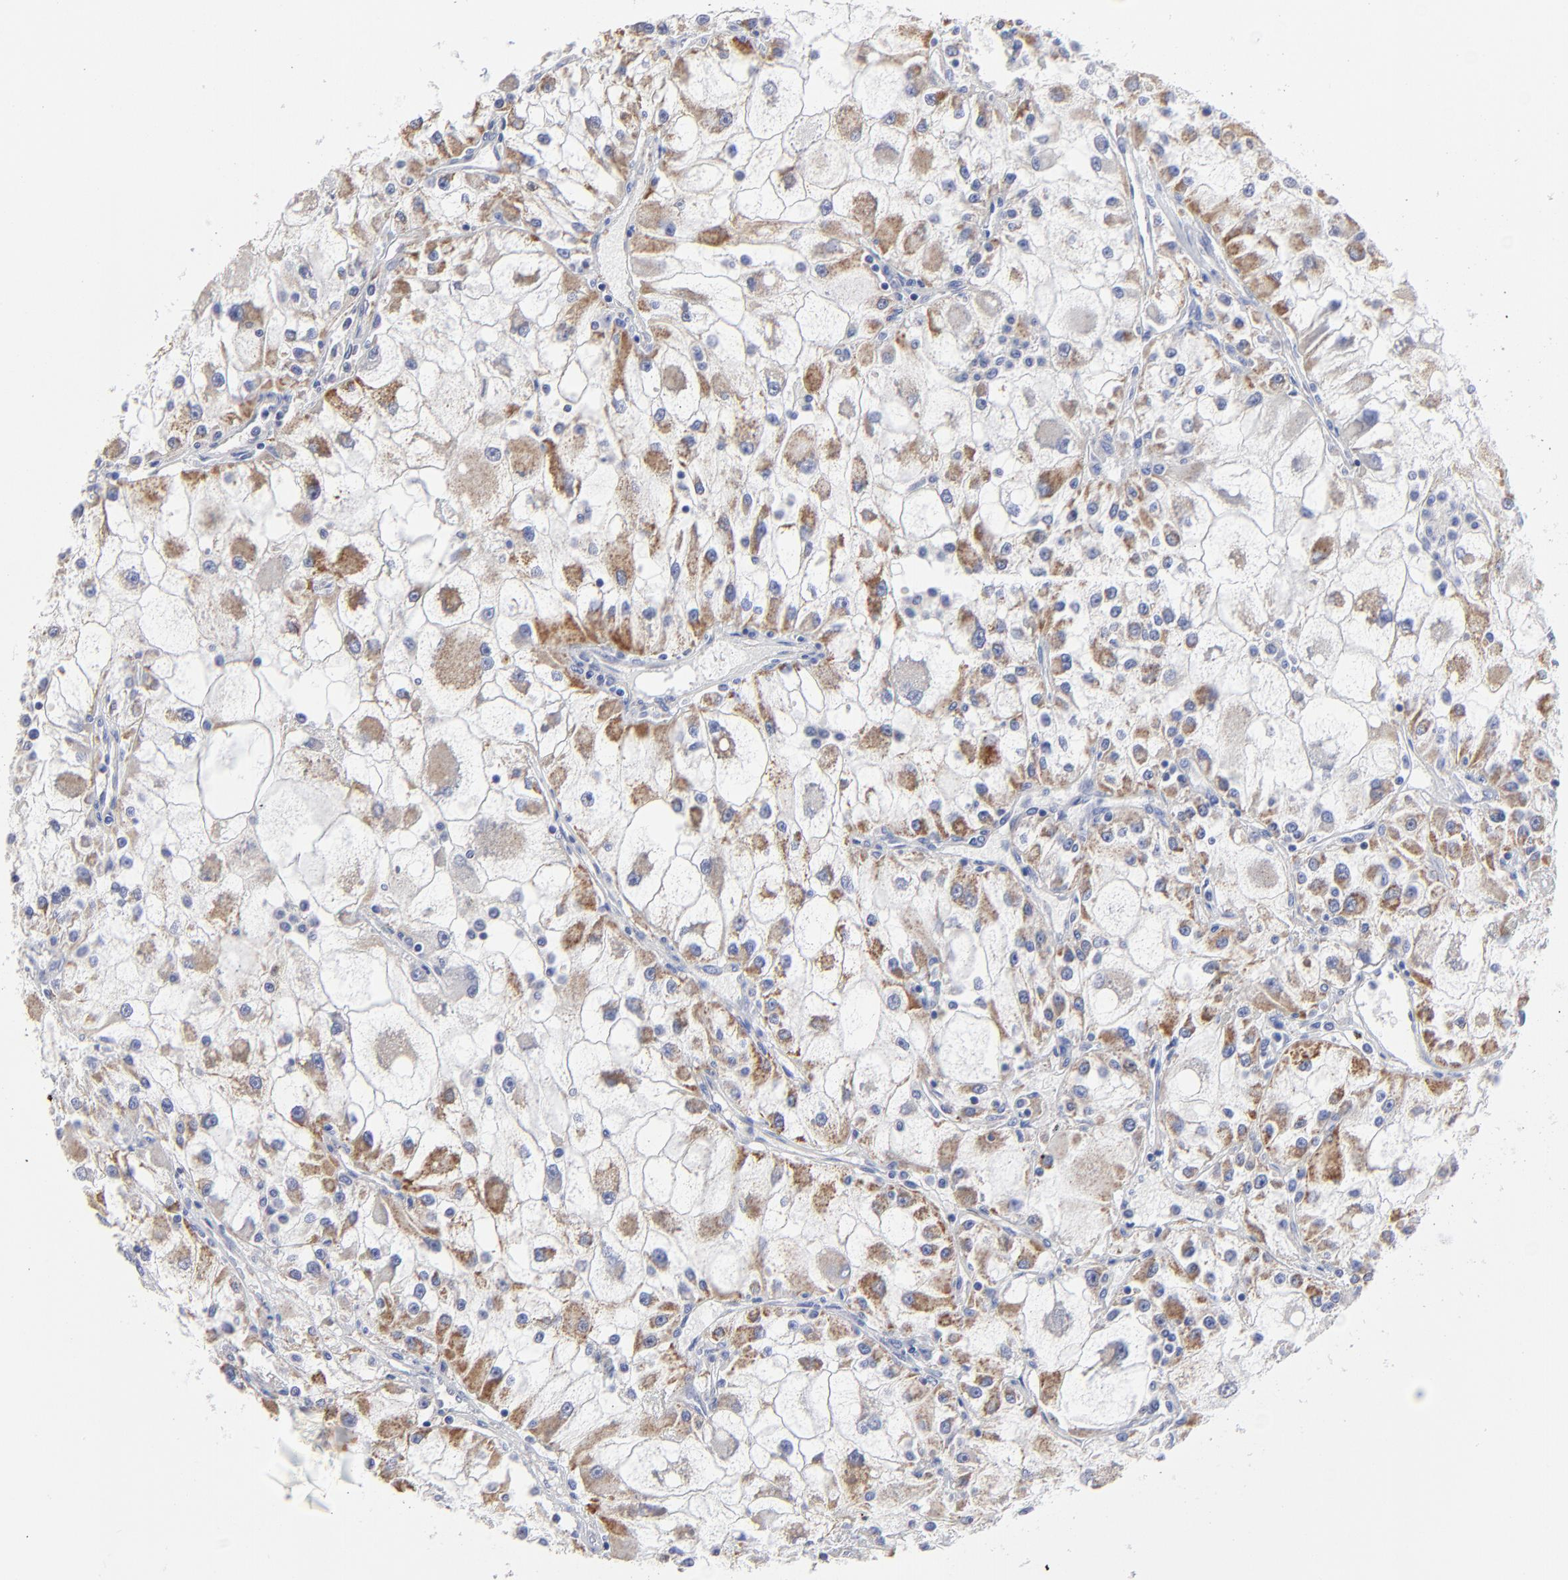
{"staining": {"intensity": "moderate", "quantity": "25%-75%", "location": "cytoplasmic/membranous"}, "tissue": "renal cancer", "cell_type": "Tumor cells", "image_type": "cancer", "snomed": [{"axis": "morphology", "description": "Adenocarcinoma, NOS"}, {"axis": "topography", "description": "Kidney"}], "caption": "Immunohistochemistry photomicrograph of human renal adenocarcinoma stained for a protein (brown), which displays medium levels of moderate cytoplasmic/membranous positivity in about 25%-75% of tumor cells.", "gene": "PINK1", "patient": {"sex": "female", "age": 73}}